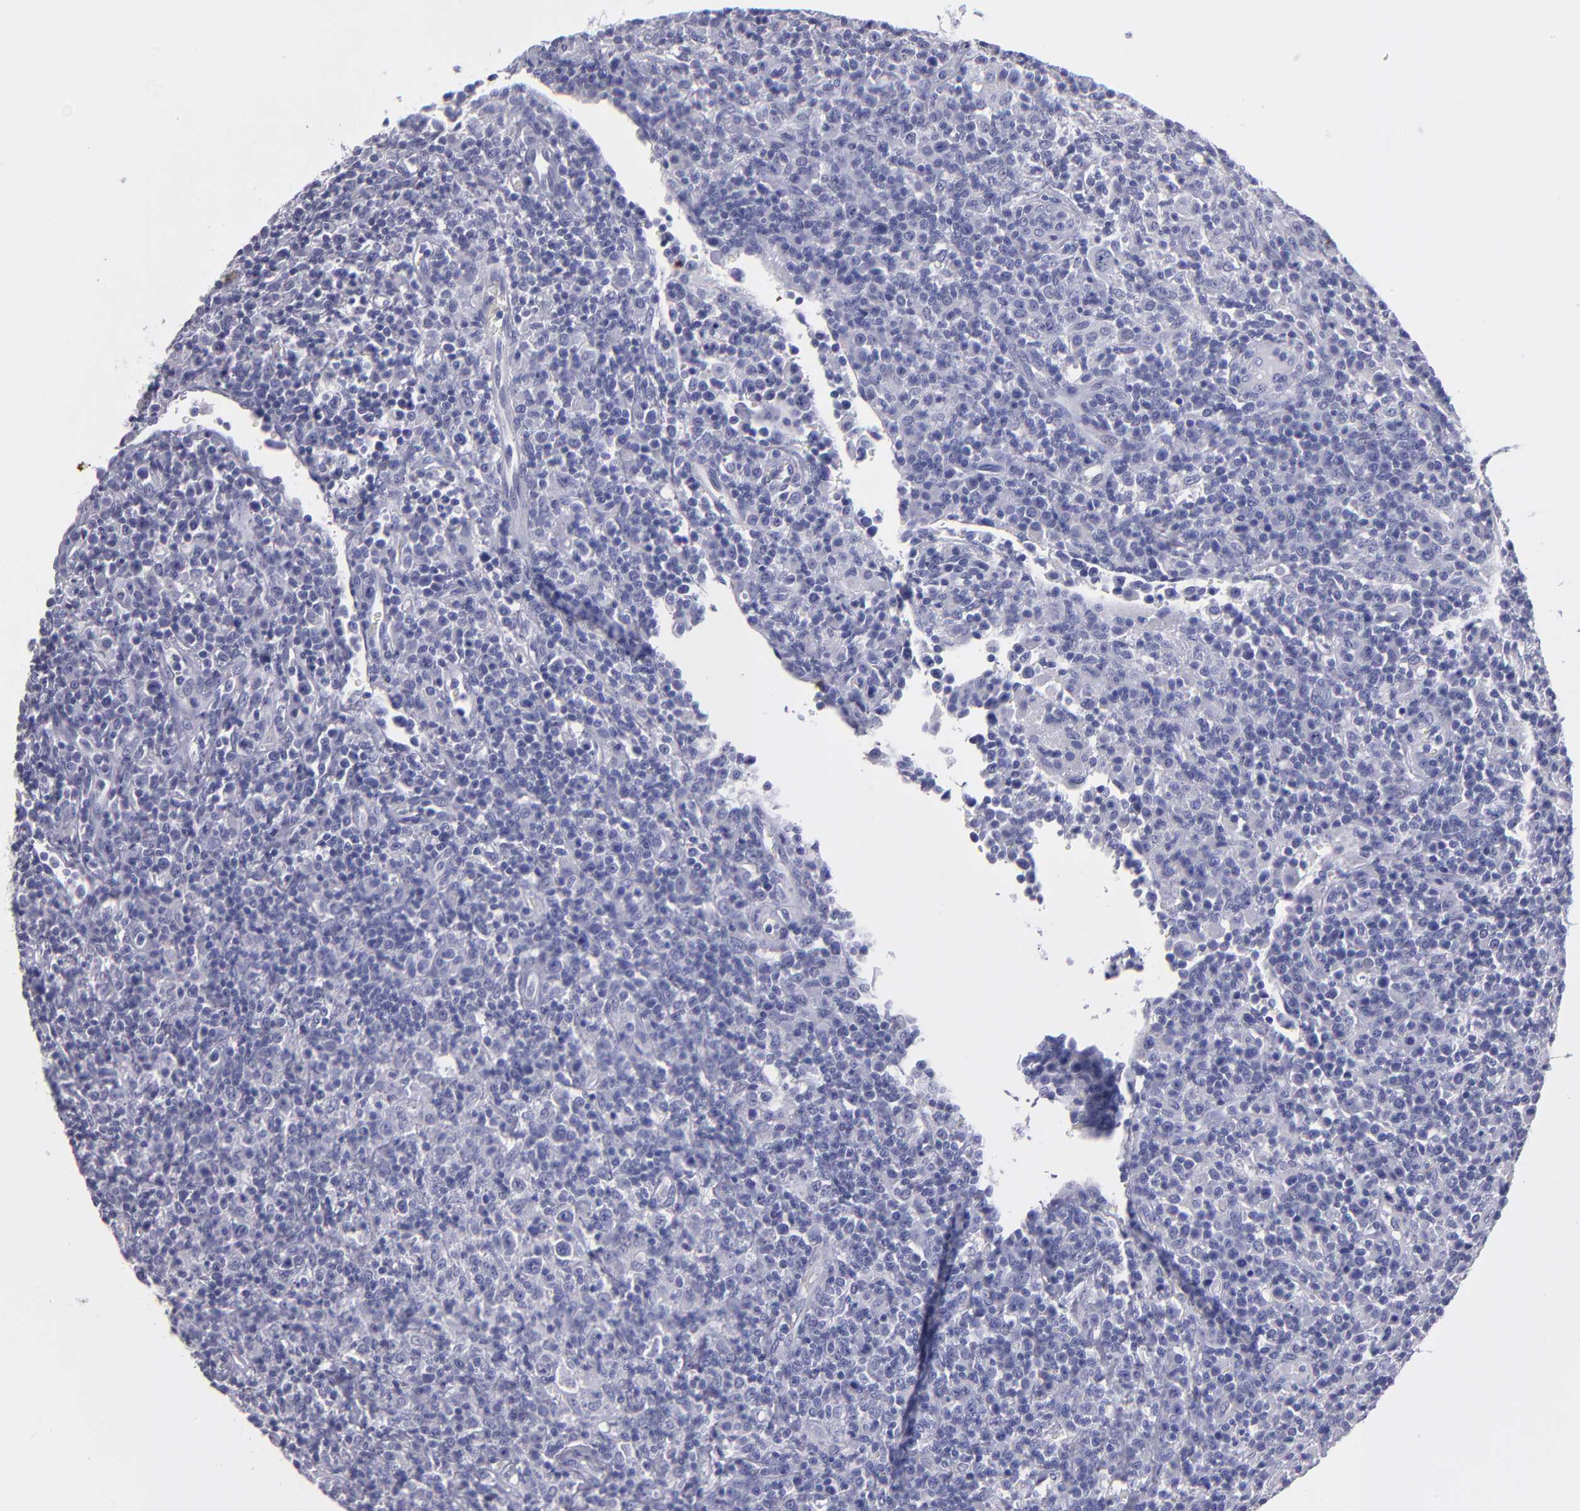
{"staining": {"intensity": "negative", "quantity": "none", "location": "none"}, "tissue": "lymphoma", "cell_type": "Tumor cells", "image_type": "cancer", "snomed": [{"axis": "morphology", "description": "Hodgkin's disease, NOS"}, {"axis": "topography", "description": "Lymph node"}], "caption": "An image of Hodgkin's disease stained for a protein displays no brown staining in tumor cells.", "gene": "MB", "patient": {"sex": "male", "age": 65}}